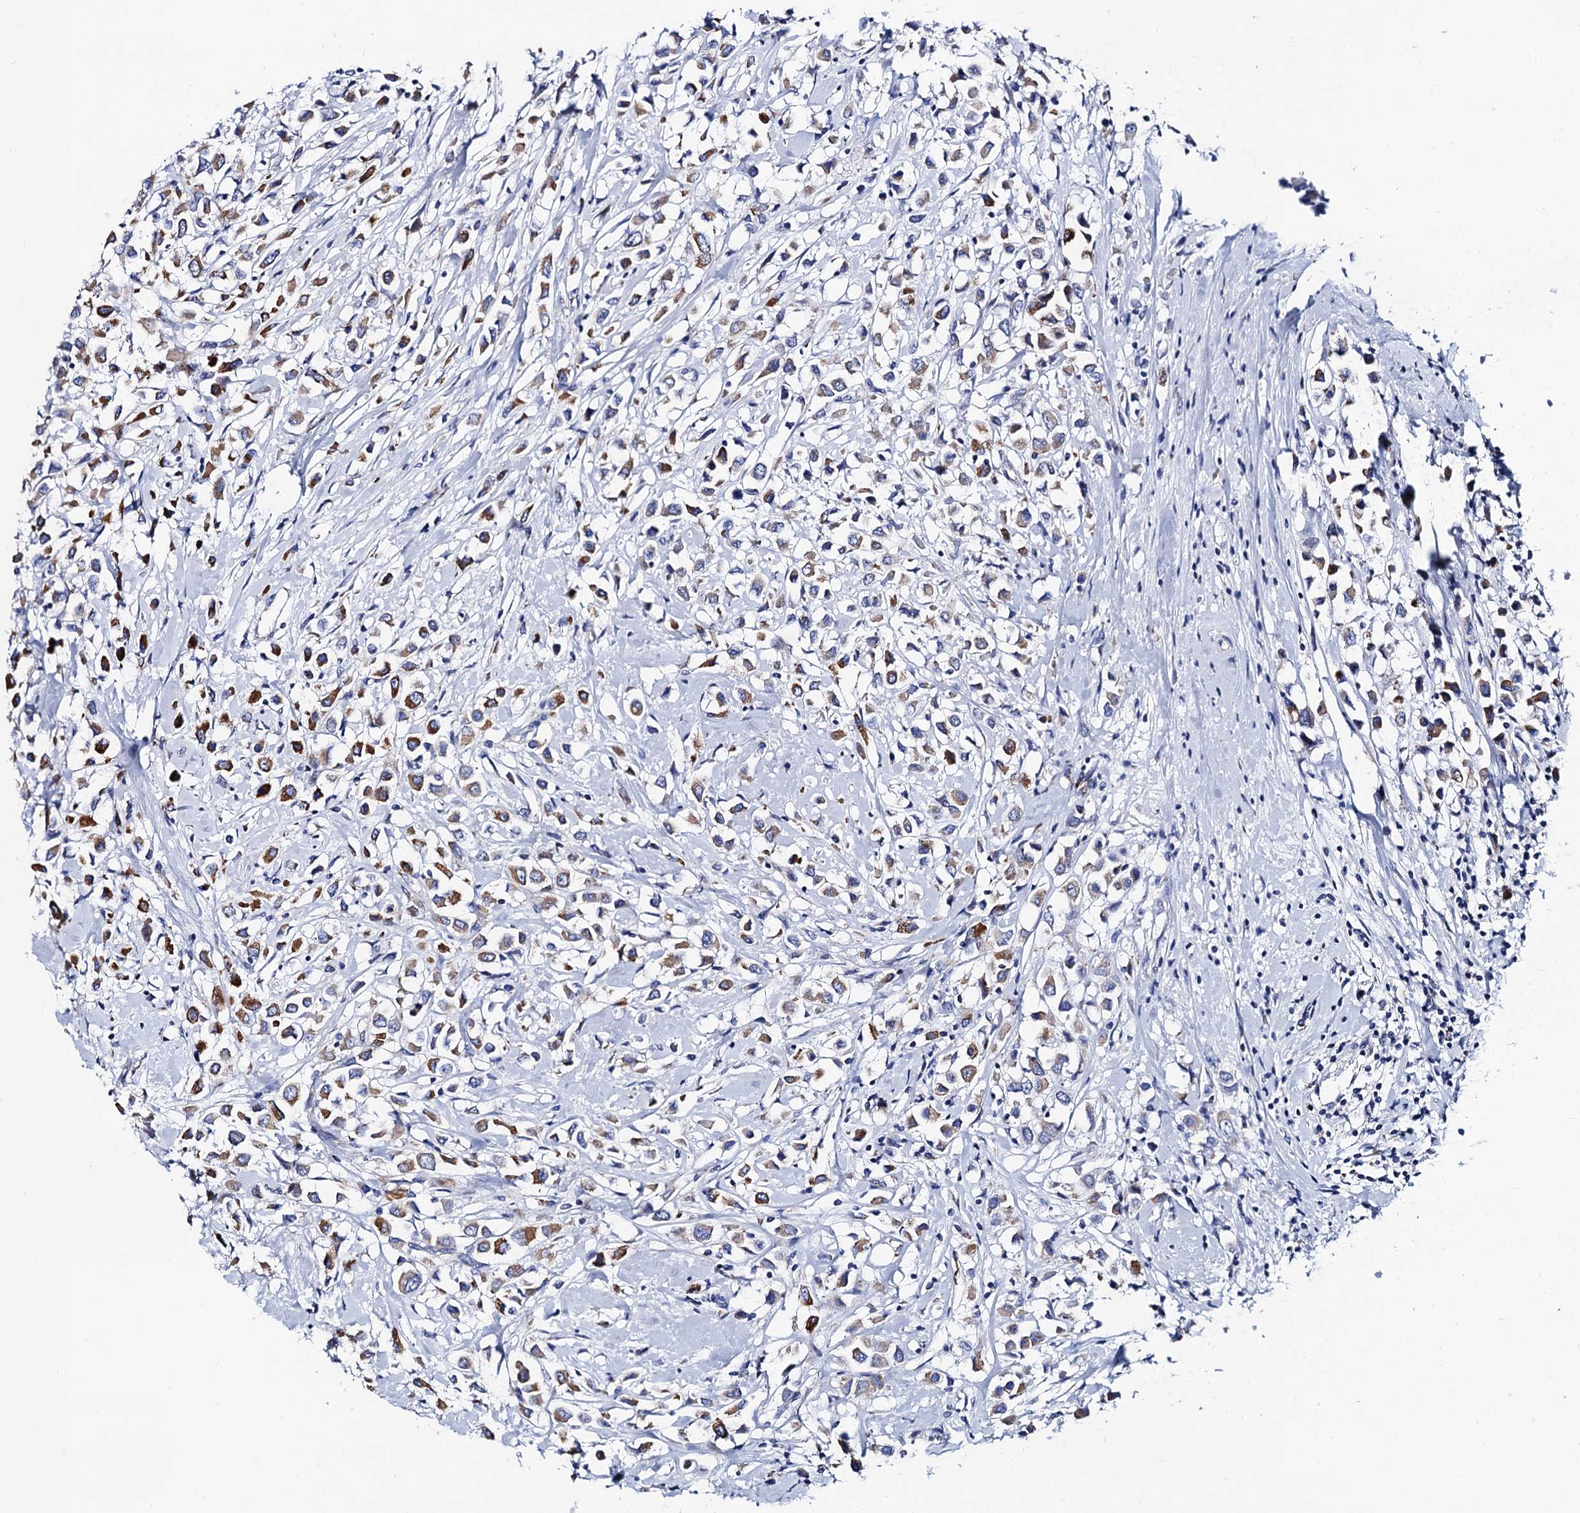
{"staining": {"intensity": "strong", "quantity": ">75%", "location": "cytoplasmic/membranous"}, "tissue": "breast cancer", "cell_type": "Tumor cells", "image_type": "cancer", "snomed": [{"axis": "morphology", "description": "Duct carcinoma"}, {"axis": "topography", "description": "Breast"}], "caption": "Immunohistochemical staining of human breast cancer displays high levels of strong cytoplasmic/membranous protein expression in about >75% of tumor cells. Nuclei are stained in blue.", "gene": "ACADSB", "patient": {"sex": "female", "age": 87}}